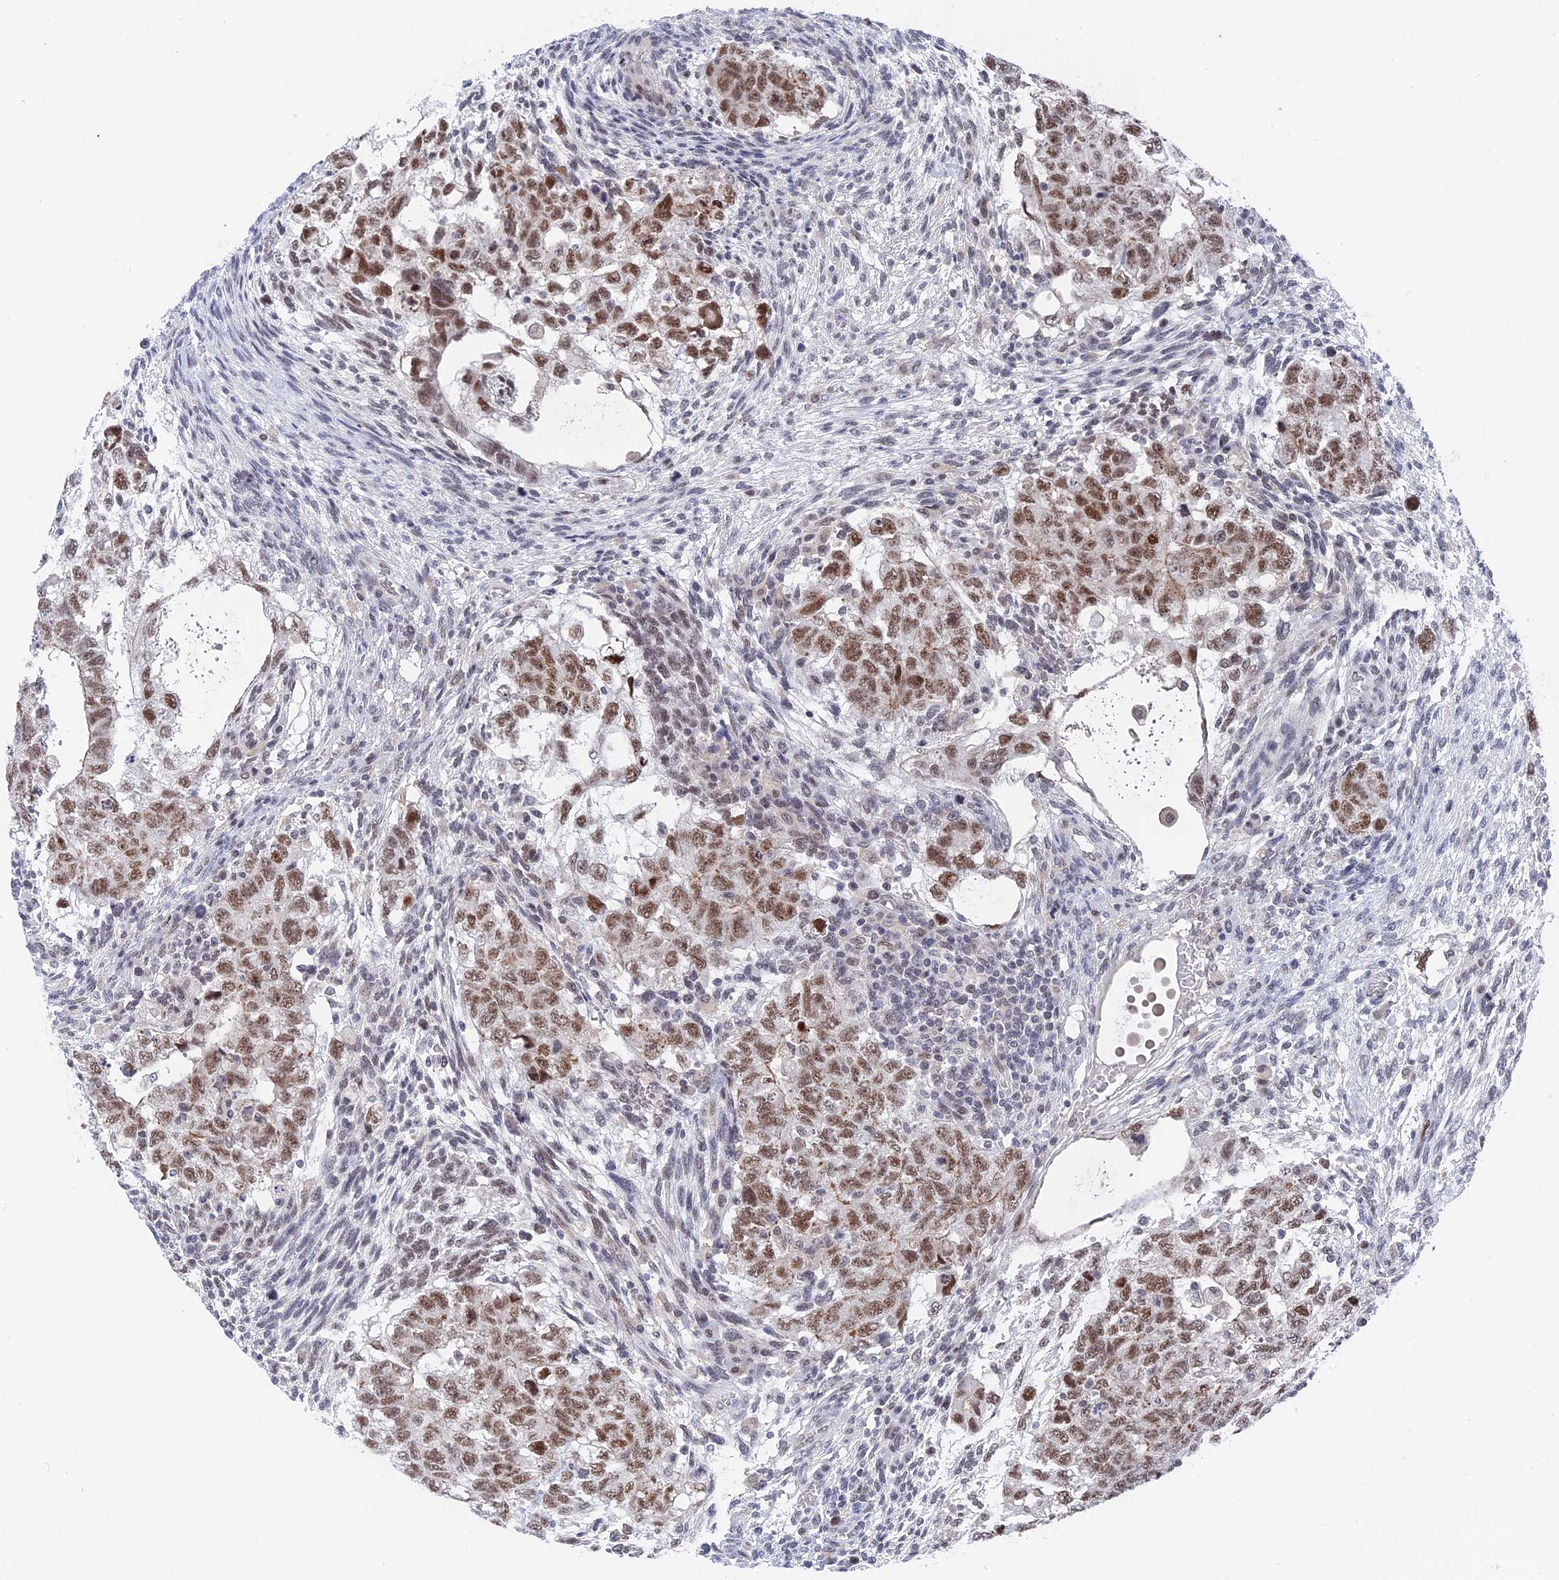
{"staining": {"intensity": "moderate", "quantity": ">75%", "location": "nuclear"}, "tissue": "testis cancer", "cell_type": "Tumor cells", "image_type": "cancer", "snomed": [{"axis": "morphology", "description": "Carcinoma, Embryonal, NOS"}, {"axis": "topography", "description": "Testis"}], "caption": "Brown immunohistochemical staining in human testis cancer (embryonal carcinoma) shows moderate nuclear positivity in about >75% of tumor cells.", "gene": "BRD2", "patient": {"sex": "male", "age": 37}}